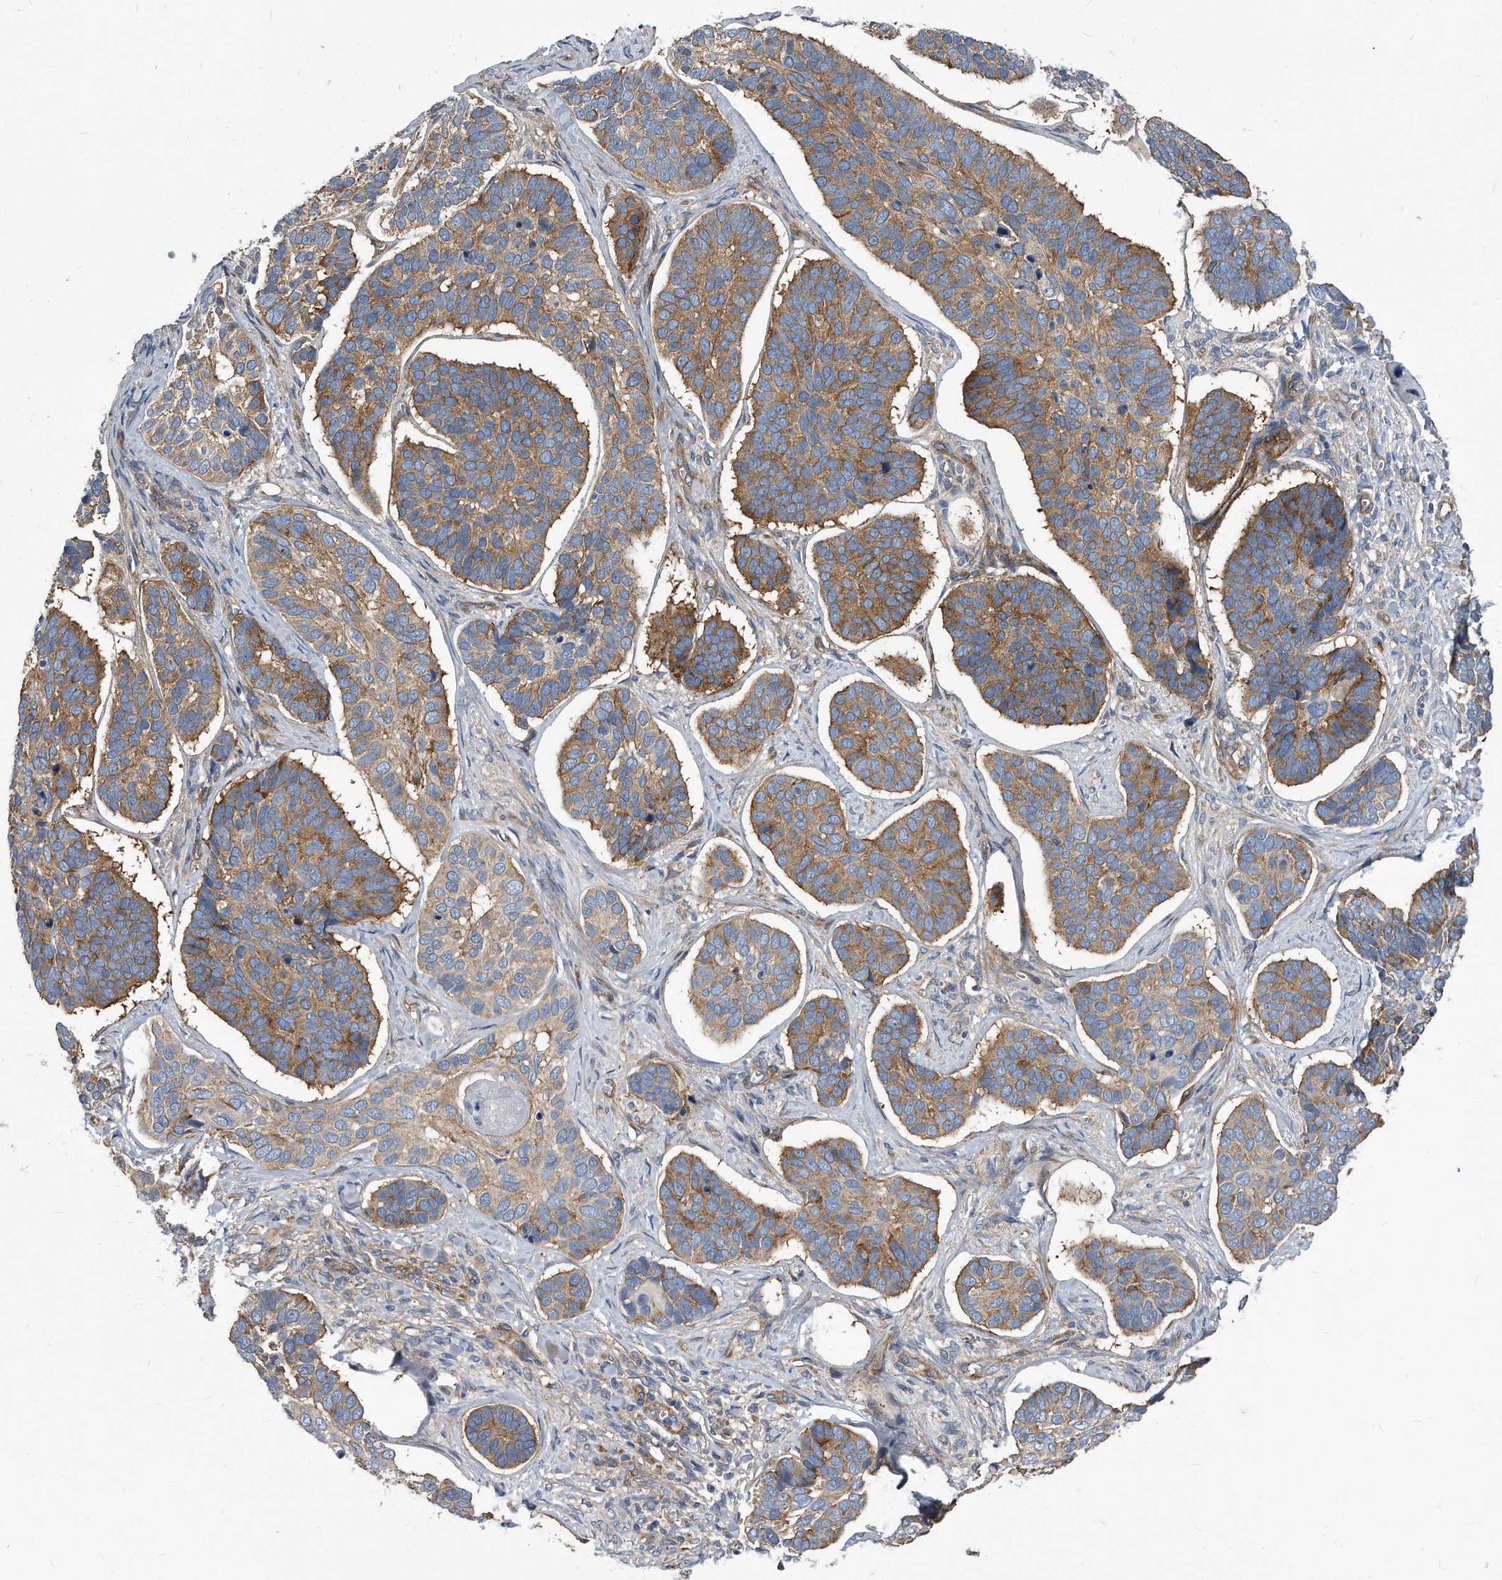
{"staining": {"intensity": "moderate", "quantity": ">75%", "location": "cytoplasmic/membranous"}, "tissue": "skin cancer", "cell_type": "Tumor cells", "image_type": "cancer", "snomed": [{"axis": "morphology", "description": "Basal cell carcinoma"}, {"axis": "topography", "description": "Skin"}], "caption": "Immunohistochemical staining of skin cancer reveals medium levels of moderate cytoplasmic/membranous protein expression in about >75% of tumor cells.", "gene": "EIF2B4", "patient": {"sex": "male", "age": 62}}